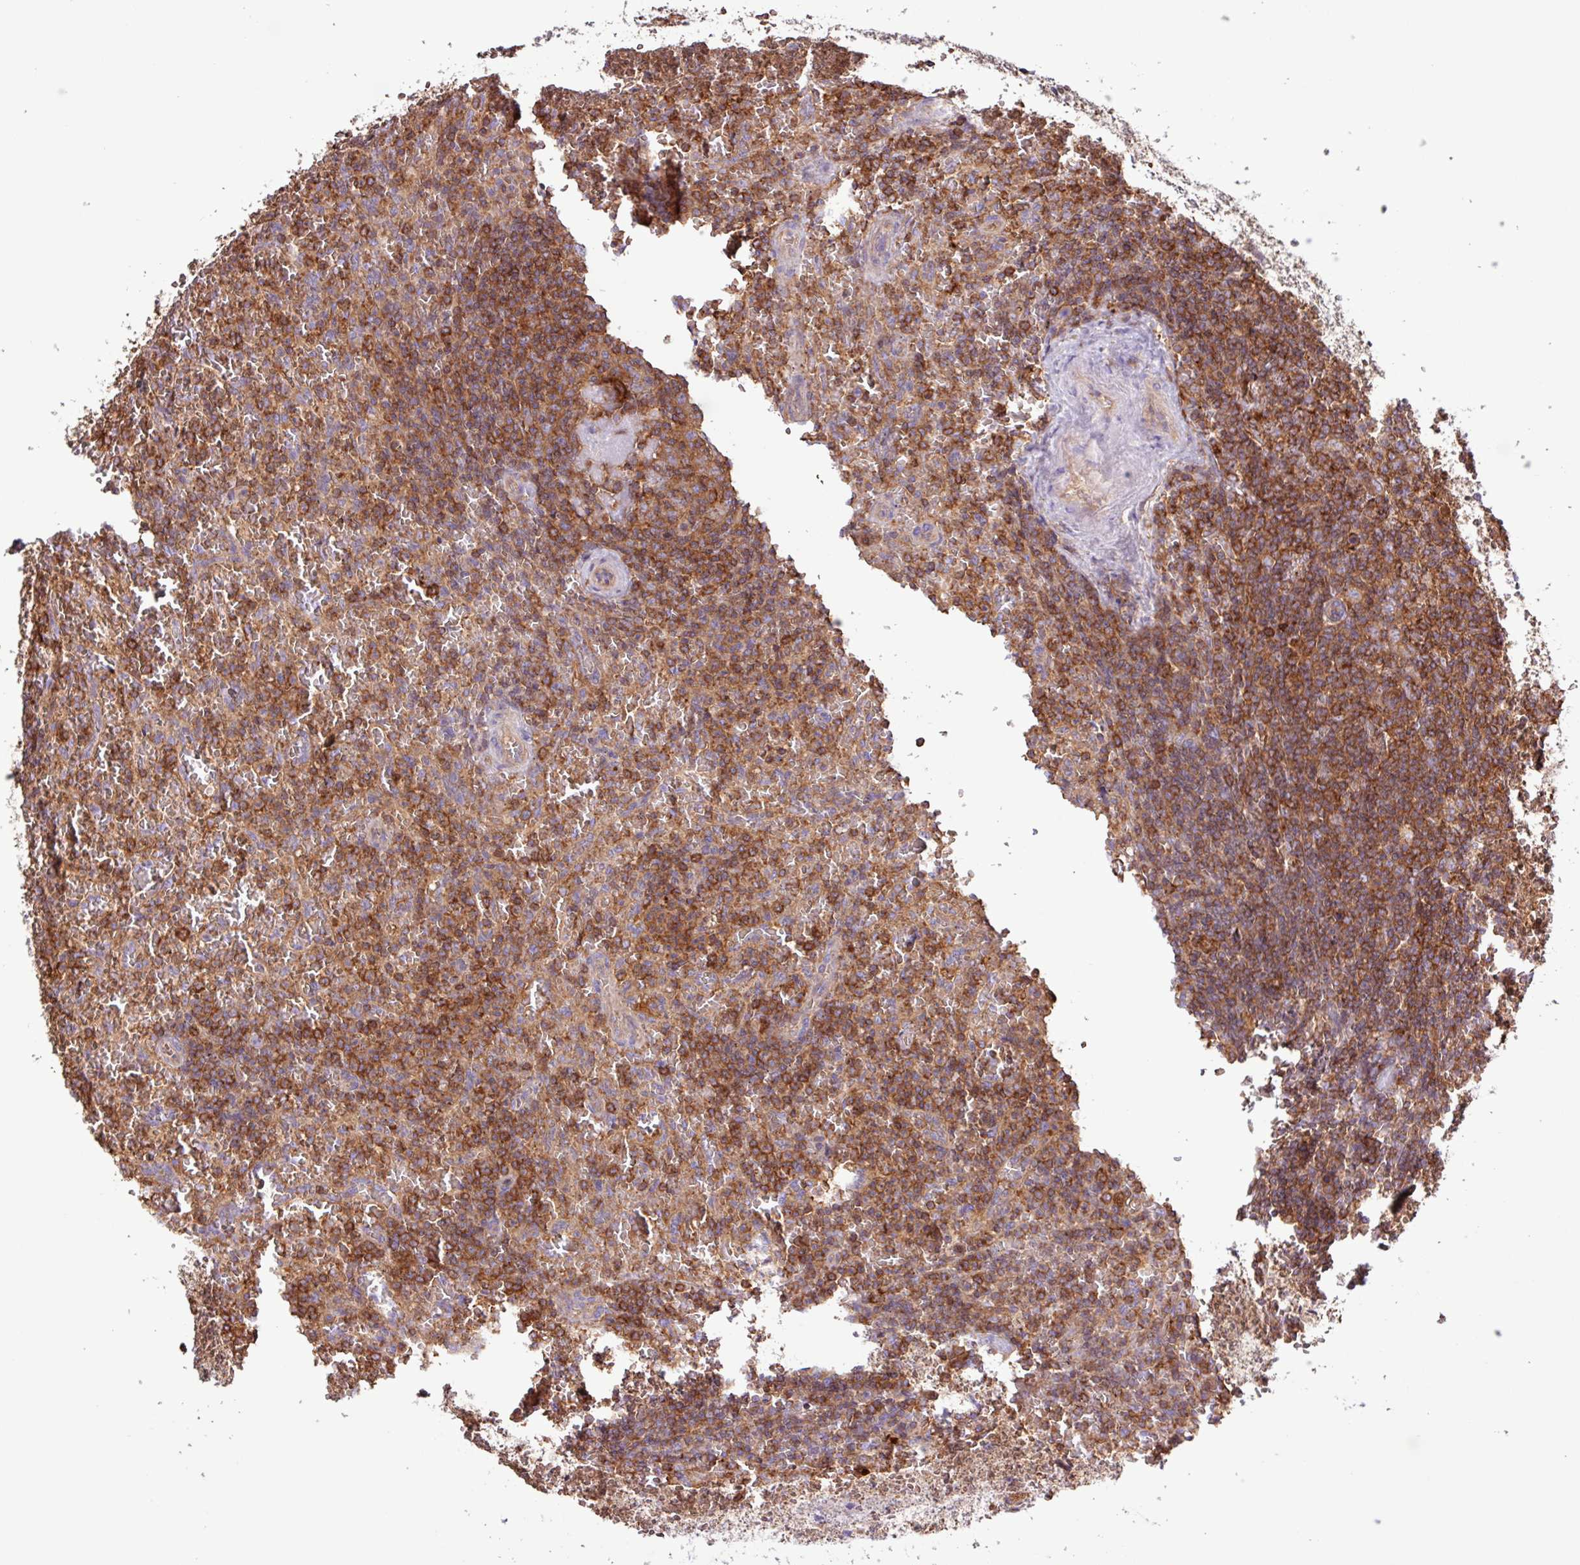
{"staining": {"intensity": "moderate", "quantity": ">75%", "location": "cytoplasmic/membranous"}, "tissue": "lymphoma", "cell_type": "Tumor cells", "image_type": "cancer", "snomed": [{"axis": "morphology", "description": "Malignant lymphoma, non-Hodgkin's type, Low grade"}, {"axis": "topography", "description": "Spleen"}], "caption": "Lymphoma stained for a protein displays moderate cytoplasmic/membranous positivity in tumor cells.", "gene": "ACTR3", "patient": {"sex": "female", "age": 64}}